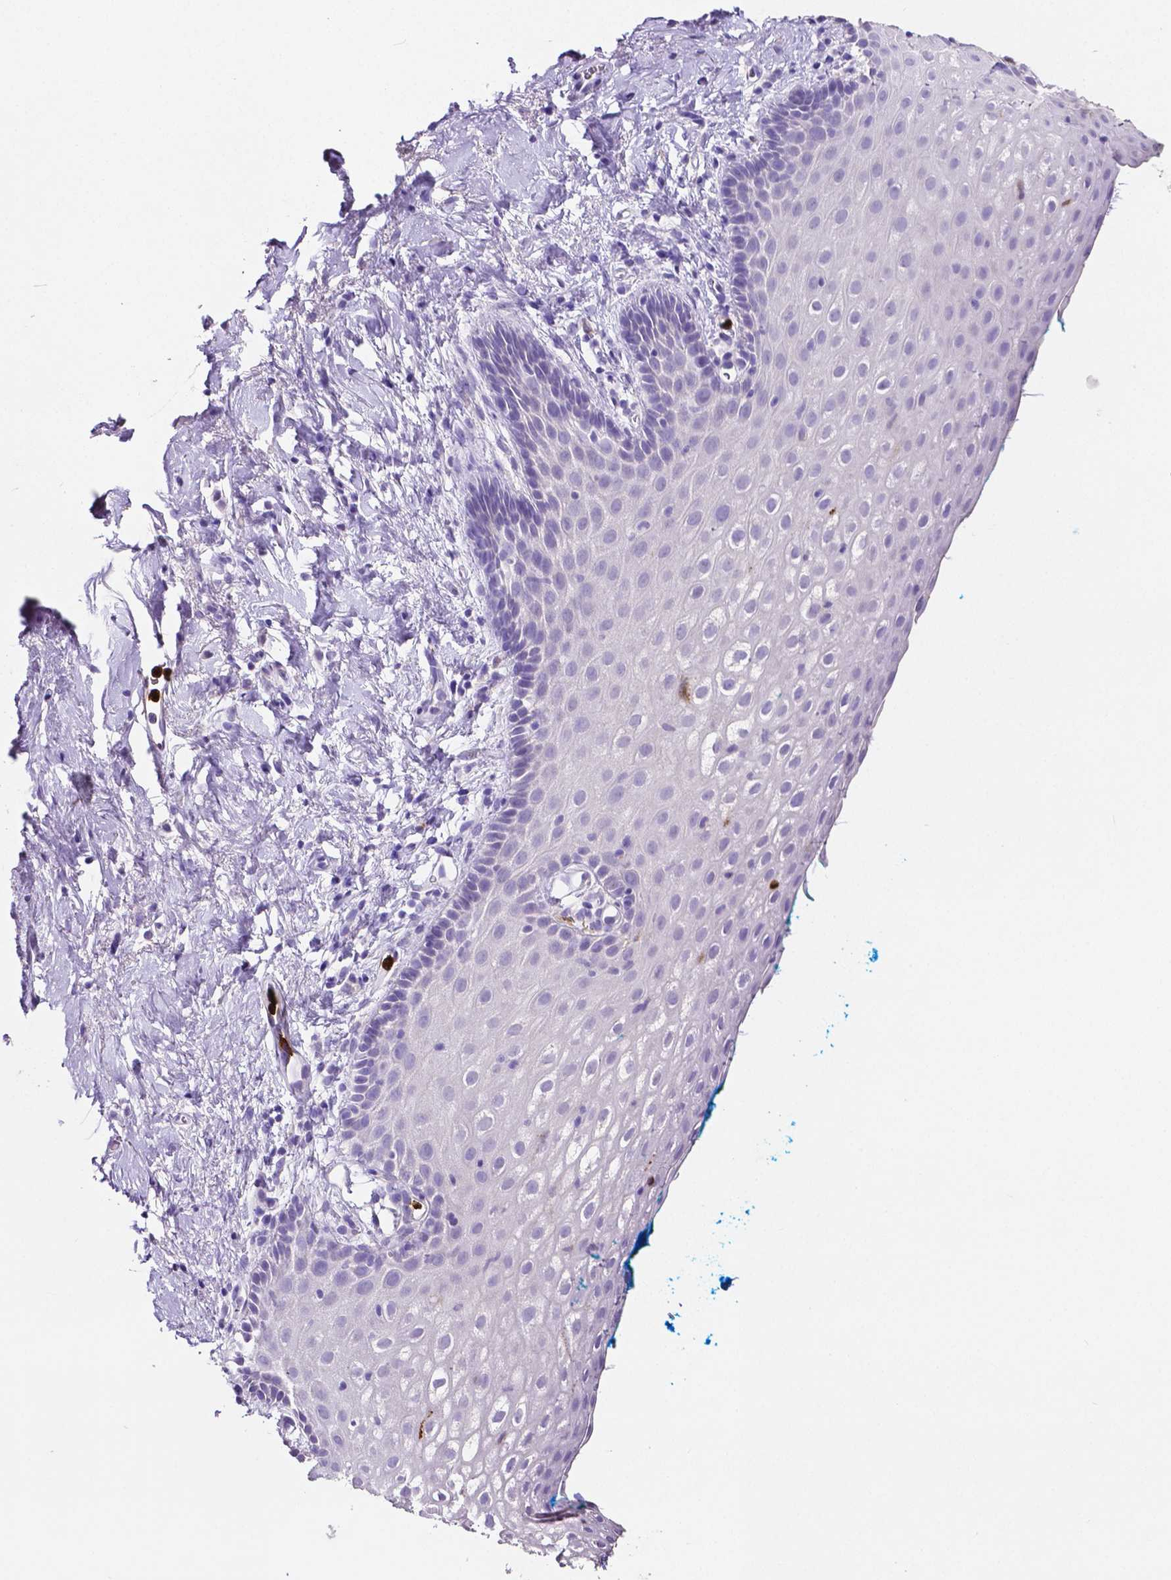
{"staining": {"intensity": "negative", "quantity": "none", "location": "none"}, "tissue": "vagina", "cell_type": "Squamous epithelial cells", "image_type": "normal", "snomed": [{"axis": "morphology", "description": "Normal tissue, NOS"}, {"axis": "morphology", "description": "Adenocarcinoma, NOS"}, {"axis": "topography", "description": "Rectum"}, {"axis": "topography", "description": "Vagina"}, {"axis": "topography", "description": "Peripheral nerve tissue"}], "caption": "IHC micrograph of unremarkable vagina stained for a protein (brown), which displays no staining in squamous epithelial cells.", "gene": "MMP9", "patient": {"sex": "female", "age": 71}}